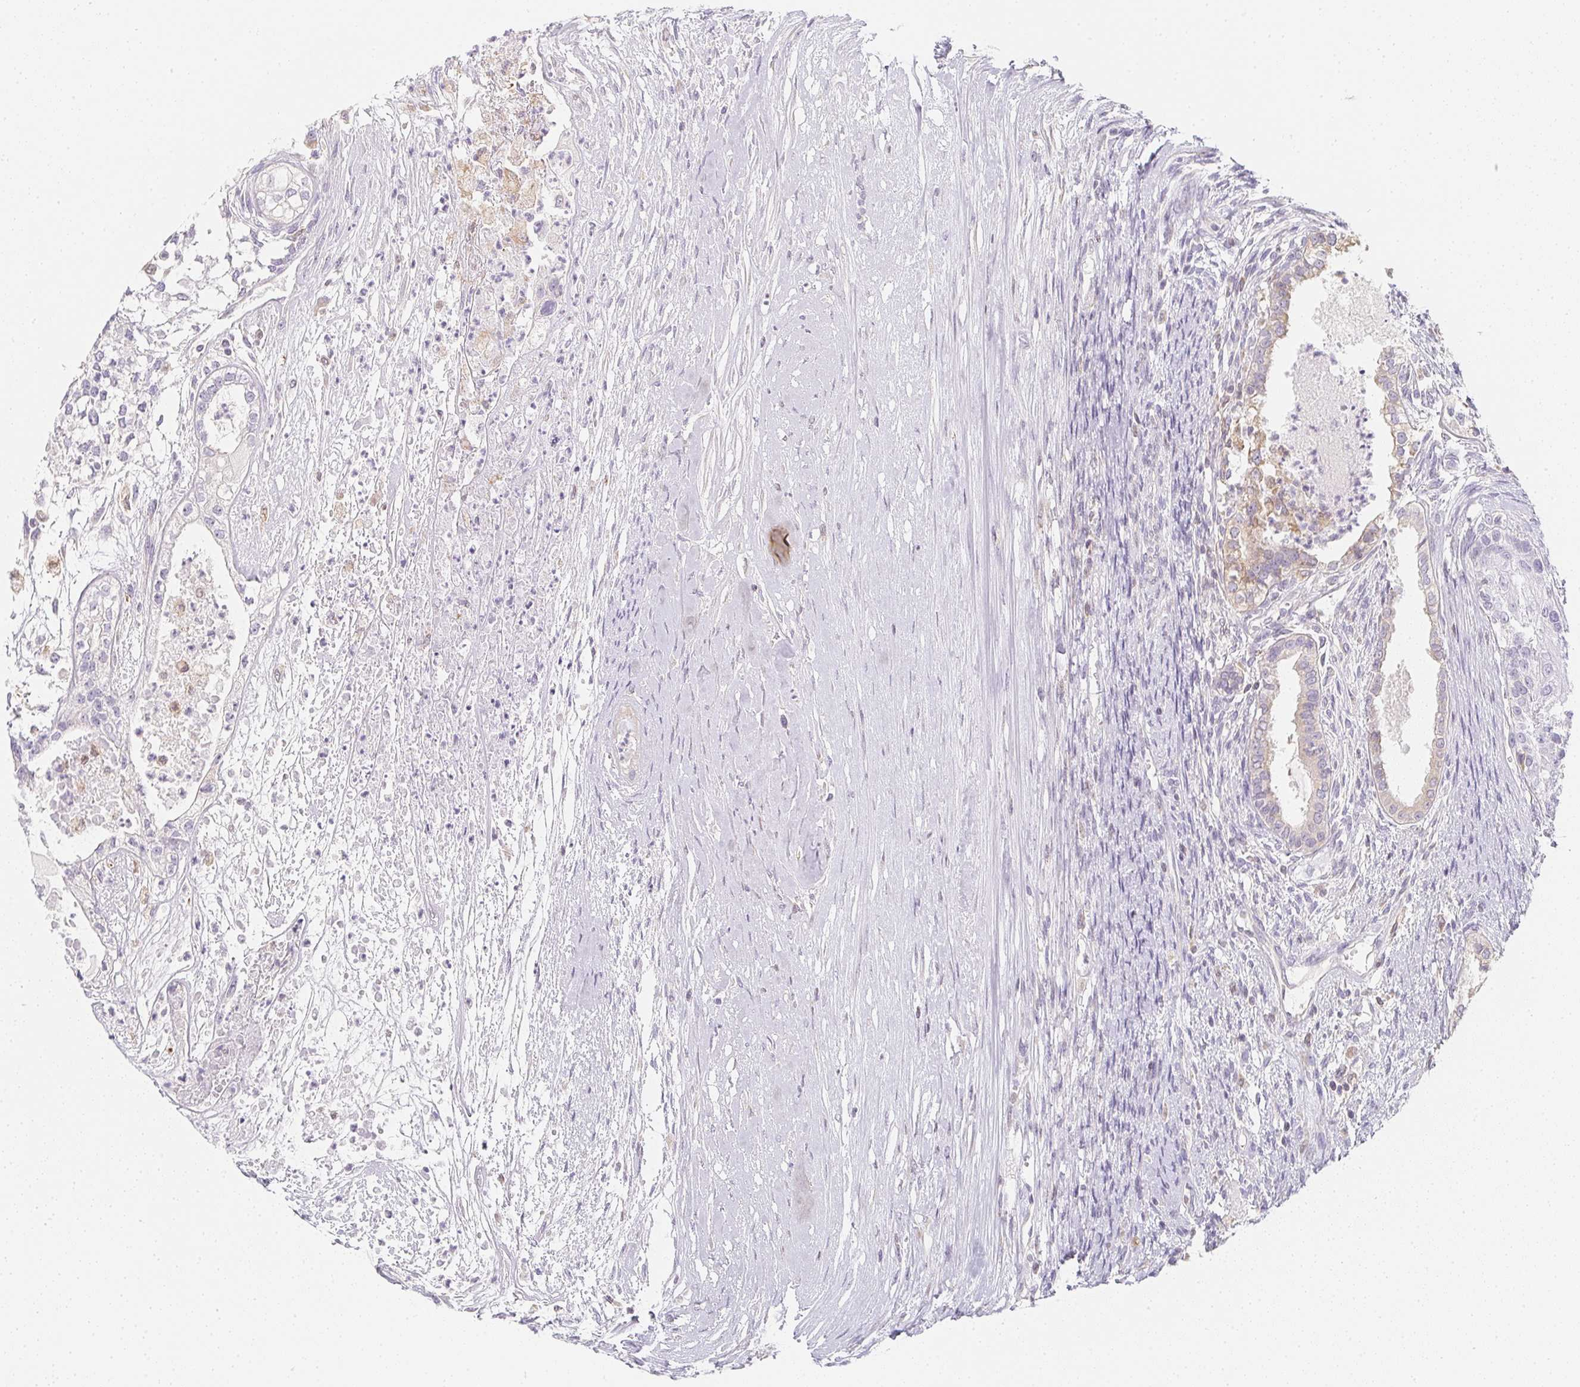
{"staining": {"intensity": "weak", "quantity": "<25%", "location": "cytoplasmic/membranous"}, "tissue": "testis cancer", "cell_type": "Tumor cells", "image_type": "cancer", "snomed": [{"axis": "morphology", "description": "Carcinoma, Embryonal, NOS"}, {"axis": "topography", "description": "Testis"}], "caption": "Tumor cells show no significant protein expression in testis cancer. The staining was performed using DAB to visualize the protein expression in brown, while the nuclei were stained in blue with hematoxylin (Magnification: 20x).", "gene": "SOAT1", "patient": {"sex": "male", "age": 37}}